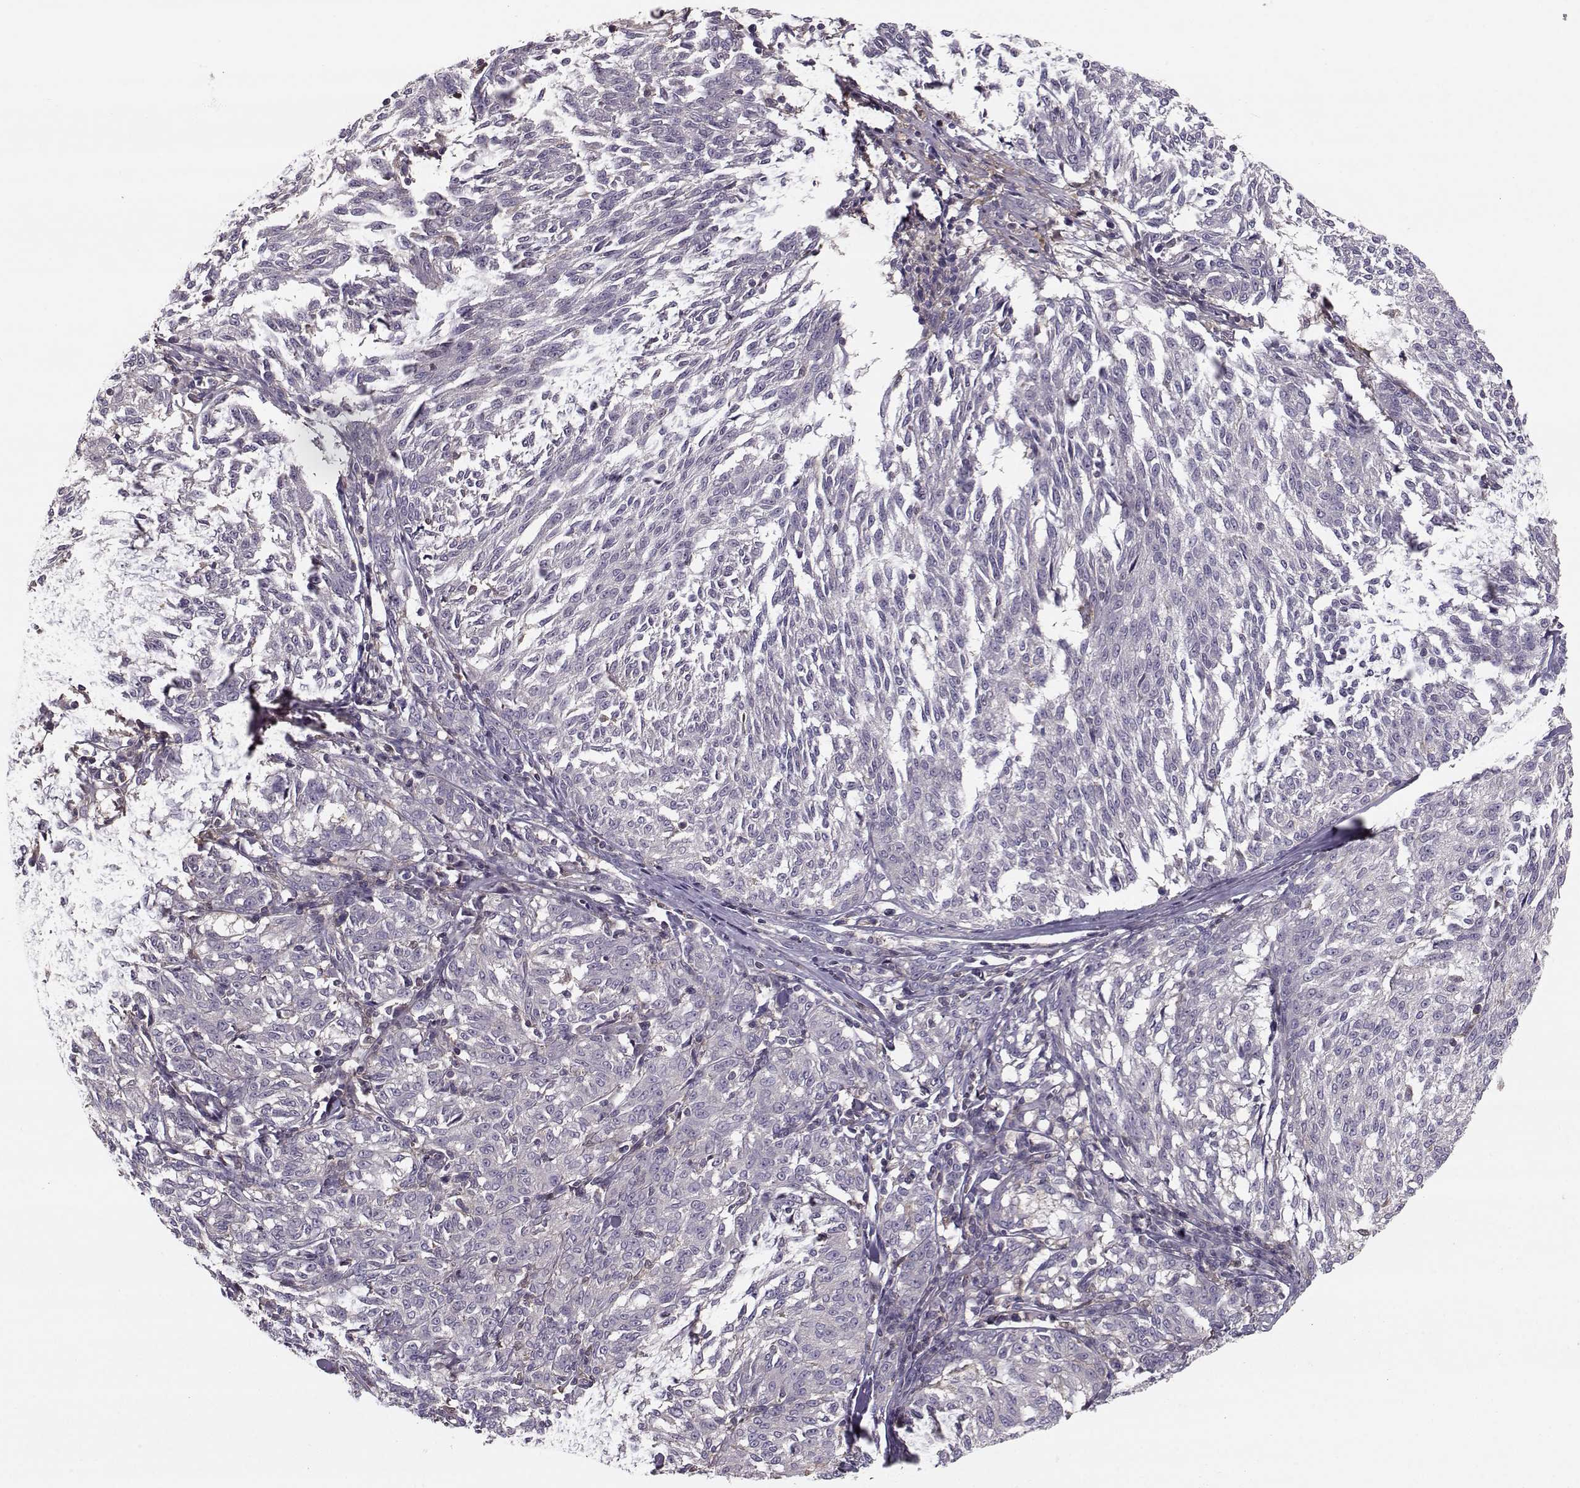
{"staining": {"intensity": "negative", "quantity": "none", "location": "none"}, "tissue": "melanoma", "cell_type": "Tumor cells", "image_type": "cancer", "snomed": [{"axis": "morphology", "description": "Malignant melanoma, NOS"}, {"axis": "topography", "description": "Skin"}], "caption": "An immunohistochemistry (IHC) histopathology image of melanoma is shown. There is no staining in tumor cells of melanoma. (Immunohistochemistry (ihc), brightfield microscopy, high magnification).", "gene": "ASB16", "patient": {"sex": "female", "age": 72}}